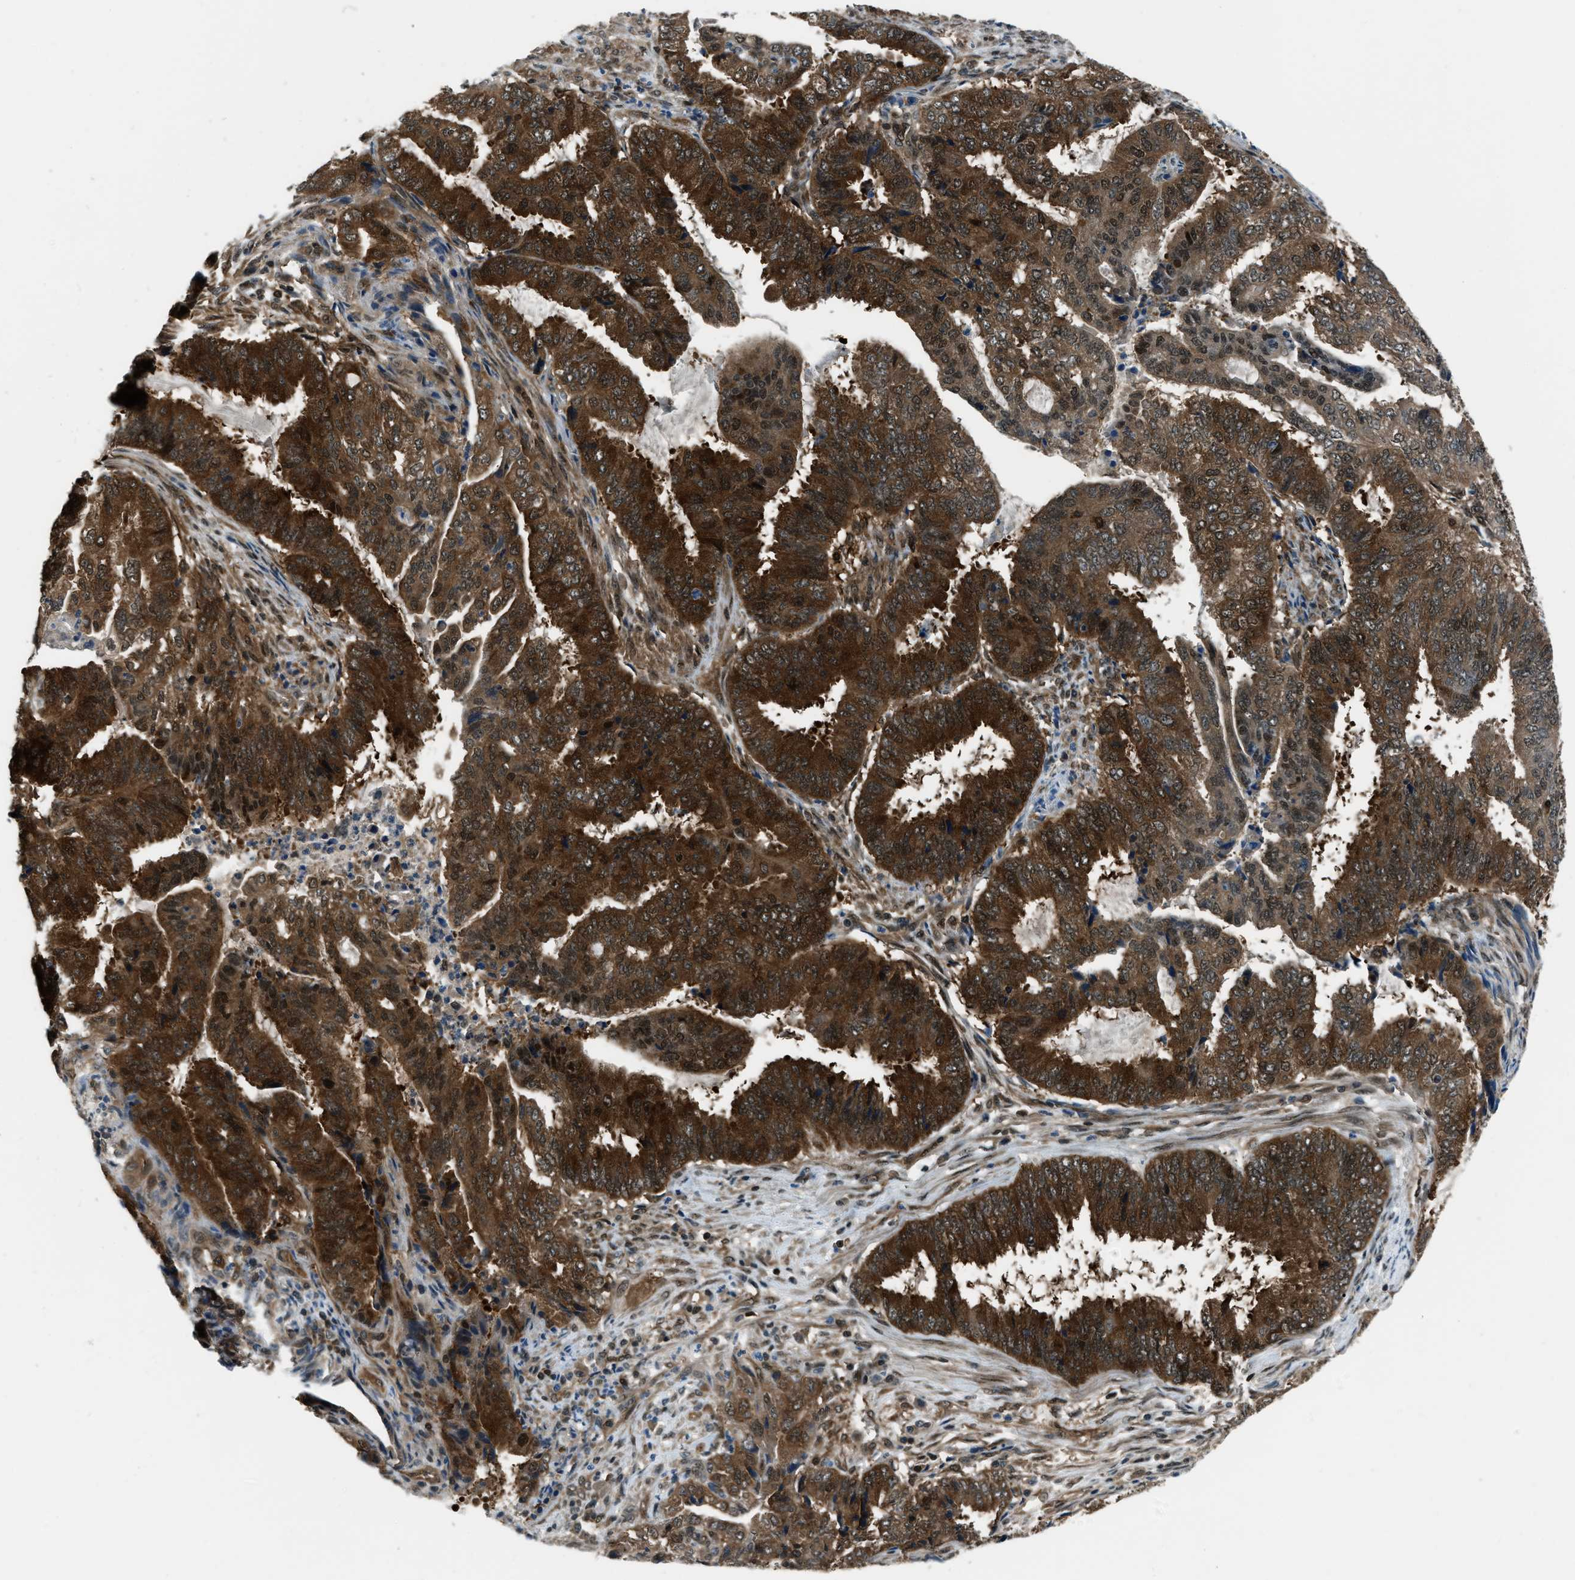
{"staining": {"intensity": "strong", "quantity": ">75%", "location": "cytoplasmic/membranous,nuclear"}, "tissue": "endometrial cancer", "cell_type": "Tumor cells", "image_type": "cancer", "snomed": [{"axis": "morphology", "description": "Adenocarcinoma, NOS"}, {"axis": "topography", "description": "Endometrium"}], "caption": "Protein staining of endometrial adenocarcinoma tissue displays strong cytoplasmic/membranous and nuclear expression in about >75% of tumor cells. (Brightfield microscopy of DAB IHC at high magnification).", "gene": "NUDCD3", "patient": {"sex": "female", "age": 51}}